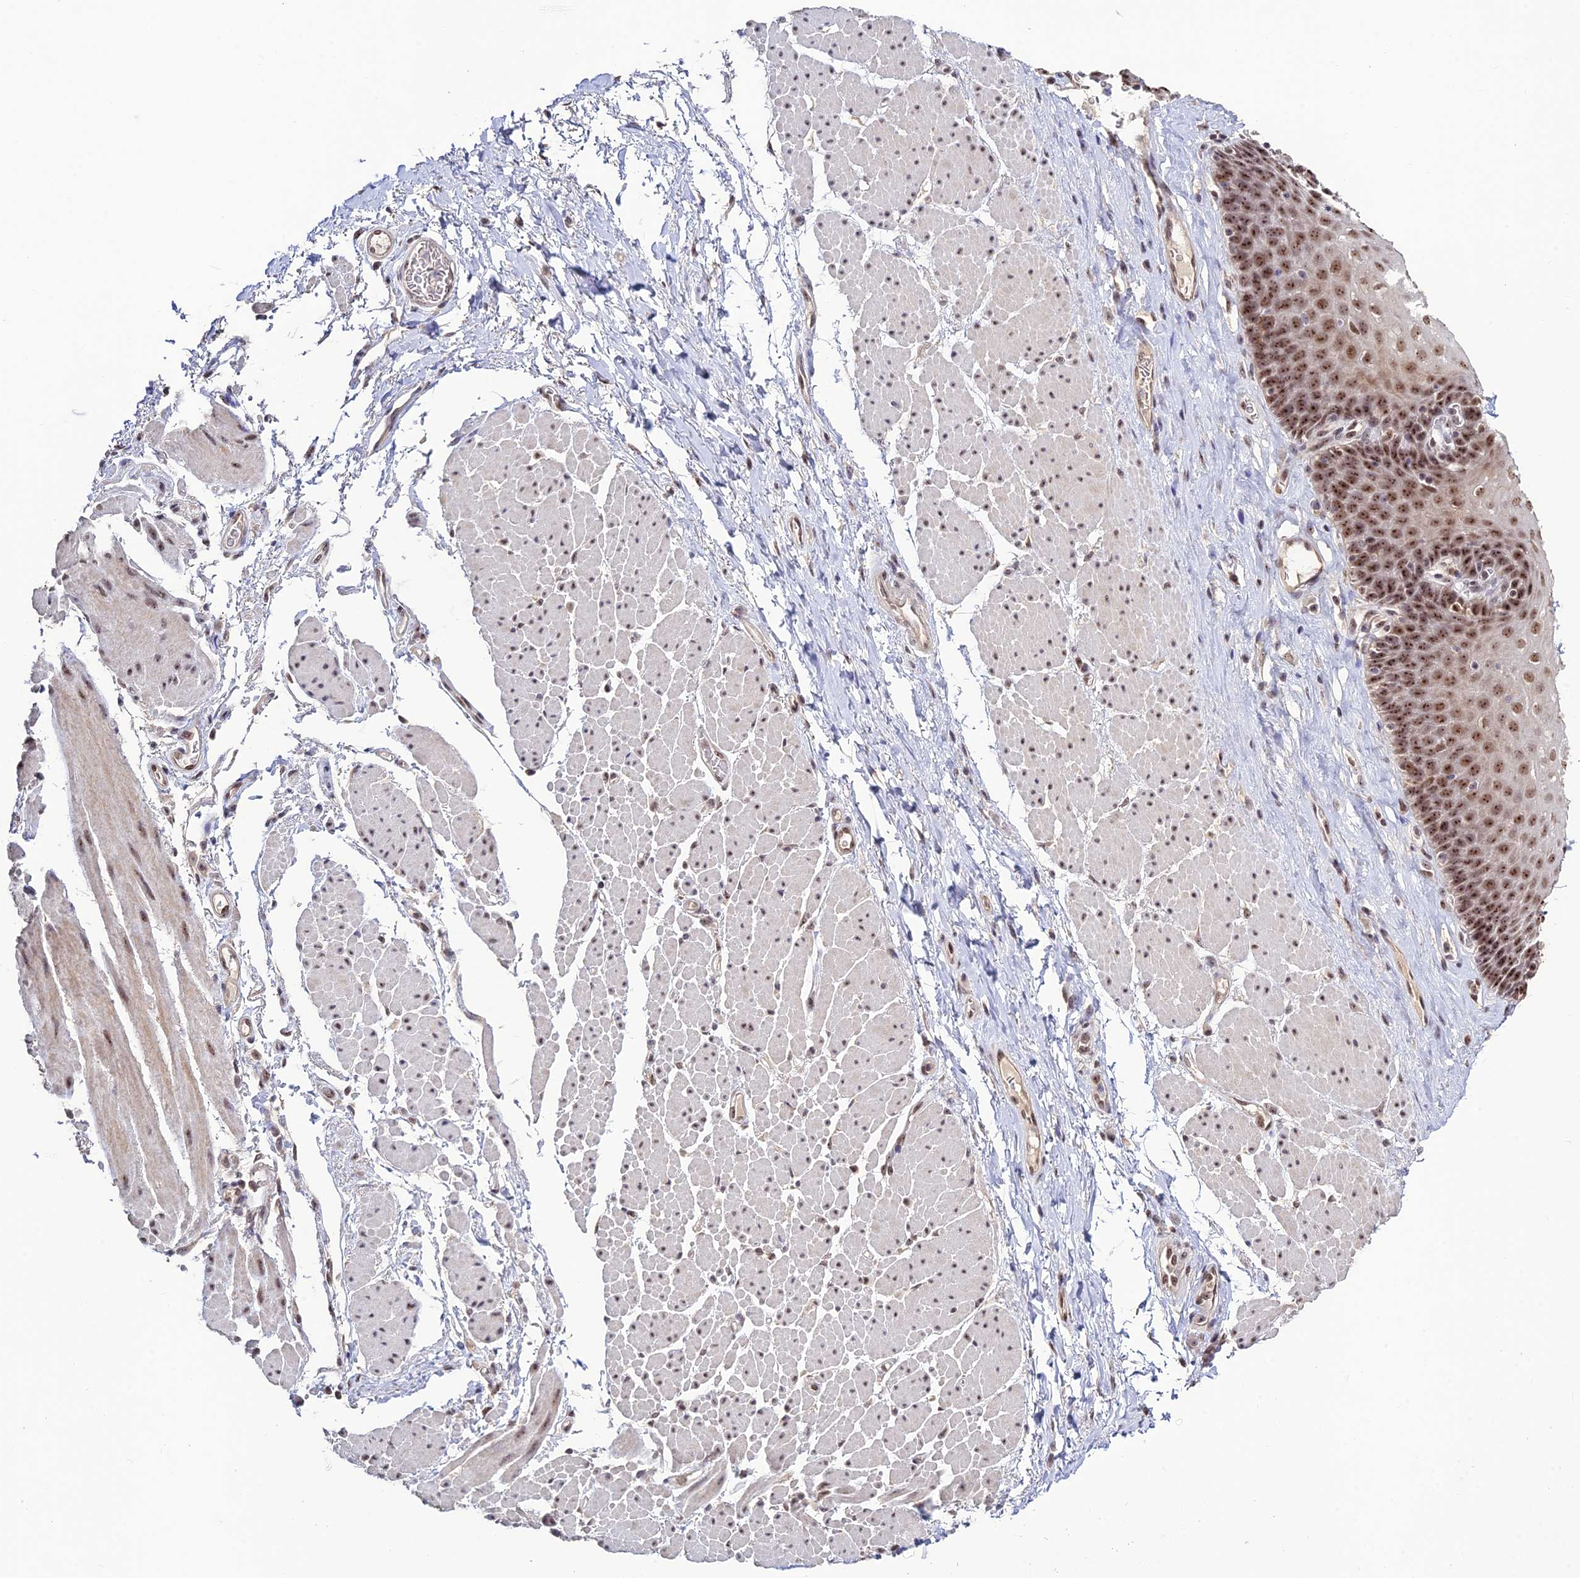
{"staining": {"intensity": "moderate", "quantity": ">75%", "location": "nuclear"}, "tissue": "esophagus", "cell_type": "Squamous epithelial cells", "image_type": "normal", "snomed": [{"axis": "morphology", "description": "Normal tissue, NOS"}, {"axis": "topography", "description": "Esophagus"}], "caption": "High-power microscopy captured an IHC image of unremarkable esophagus, revealing moderate nuclear staining in about >75% of squamous epithelial cells.", "gene": "POLR1G", "patient": {"sex": "female", "age": 66}}